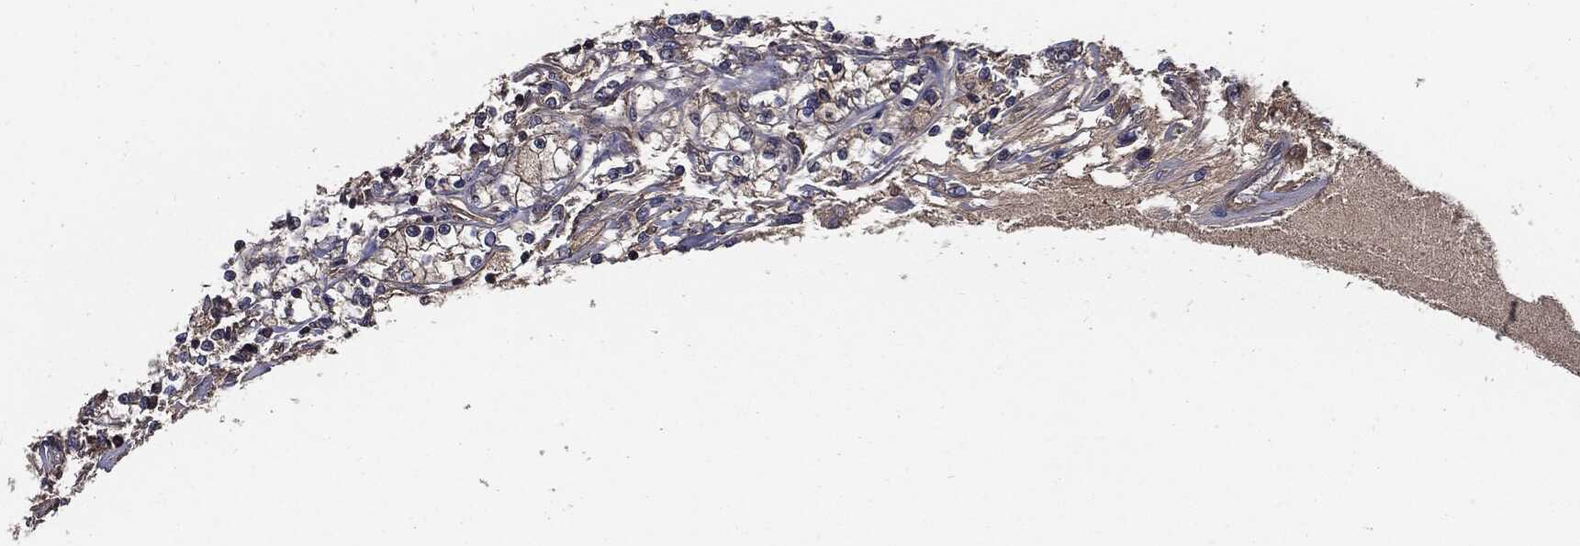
{"staining": {"intensity": "weak", "quantity": "25%-75%", "location": "cytoplasmic/membranous"}, "tissue": "renal cancer", "cell_type": "Tumor cells", "image_type": "cancer", "snomed": [{"axis": "morphology", "description": "Adenocarcinoma, NOS"}, {"axis": "topography", "description": "Kidney"}], "caption": "Human adenocarcinoma (renal) stained with a brown dye exhibits weak cytoplasmic/membranous positive expression in about 25%-75% of tumor cells.", "gene": "PDCD6IP", "patient": {"sex": "female", "age": 59}}